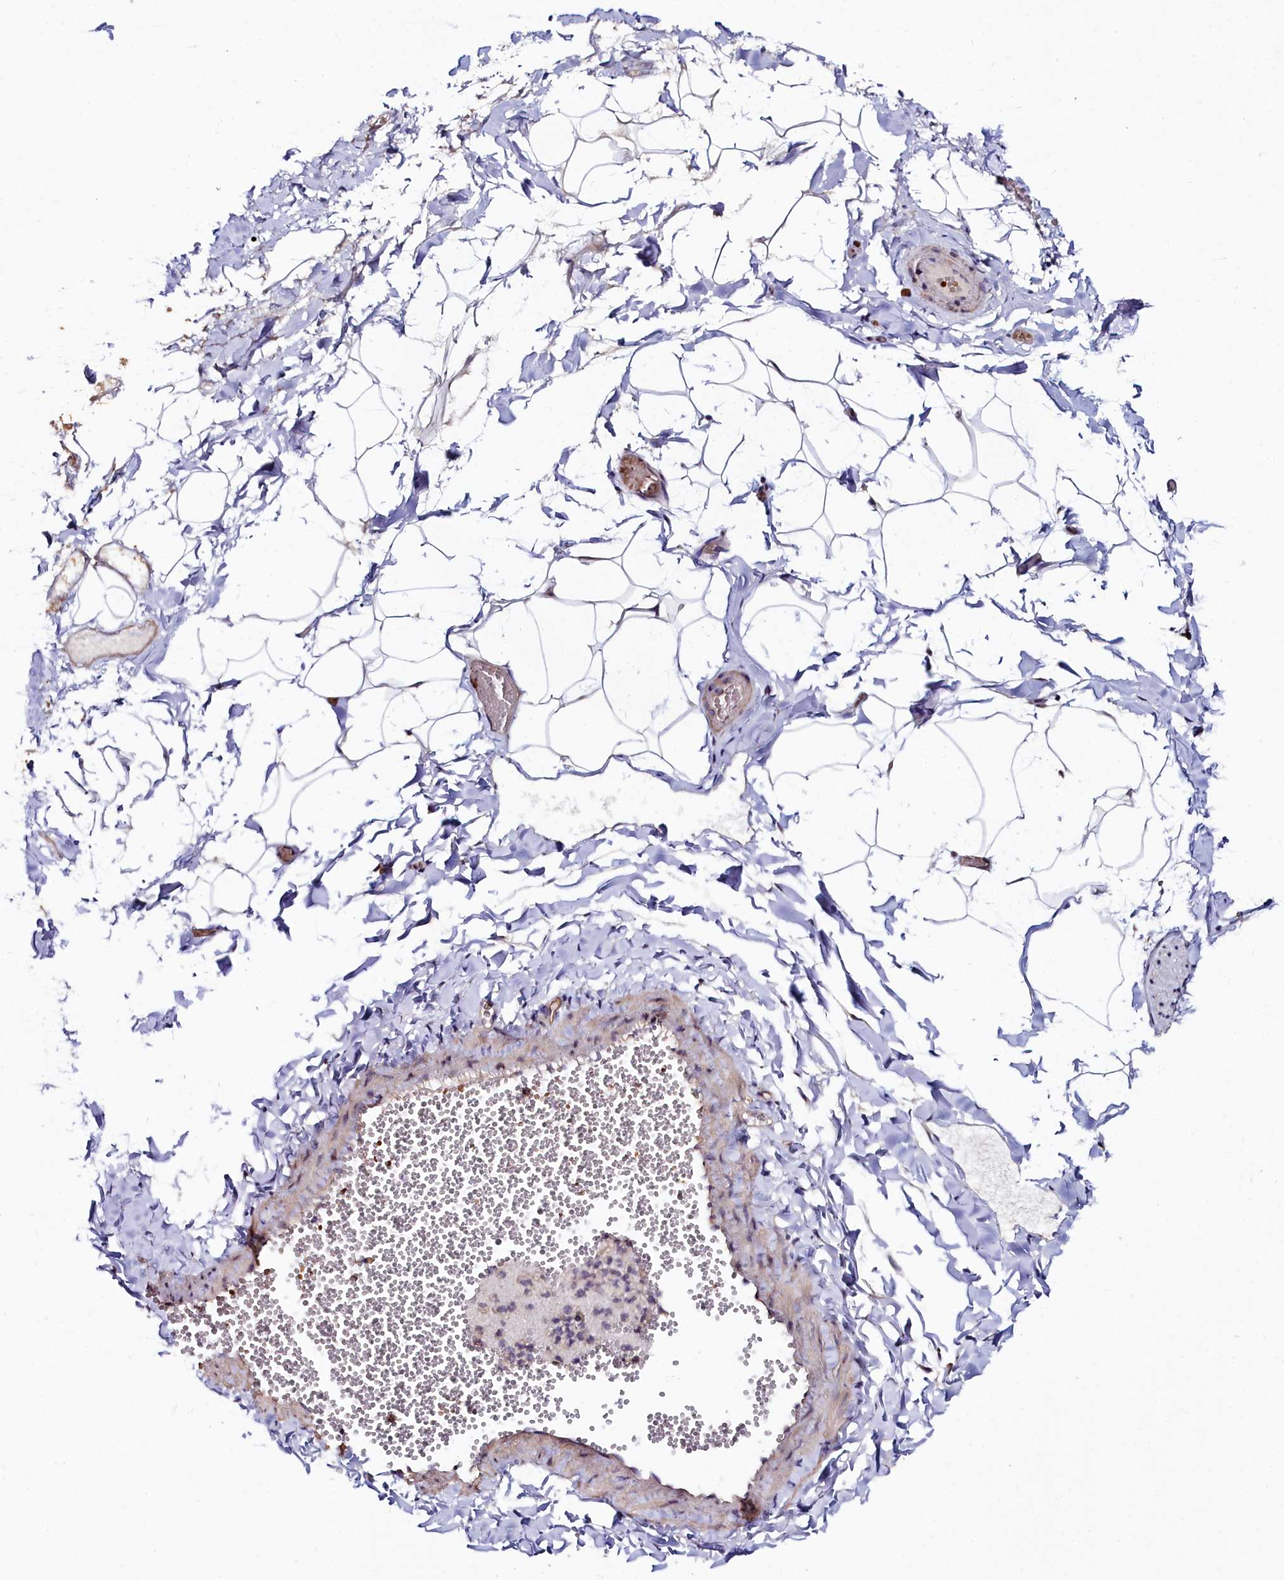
{"staining": {"intensity": "negative", "quantity": "none", "location": "none"}, "tissue": "adipose tissue", "cell_type": "Adipocytes", "image_type": "normal", "snomed": [{"axis": "morphology", "description": "Normal tissue, NOS"}, {"axis": "topography", "description": "Gallbladder"}, {"axis": "topography", "description": "Peripheral nerve tissue"}], "caption": "An immunohistochemistry (IHC) image of unremarkable adipose tissue is shown. There is no staining in adipocytes of adipose tissue.", "gene": "C4orf19", "patient": {"sex": "male", "age": 38}}